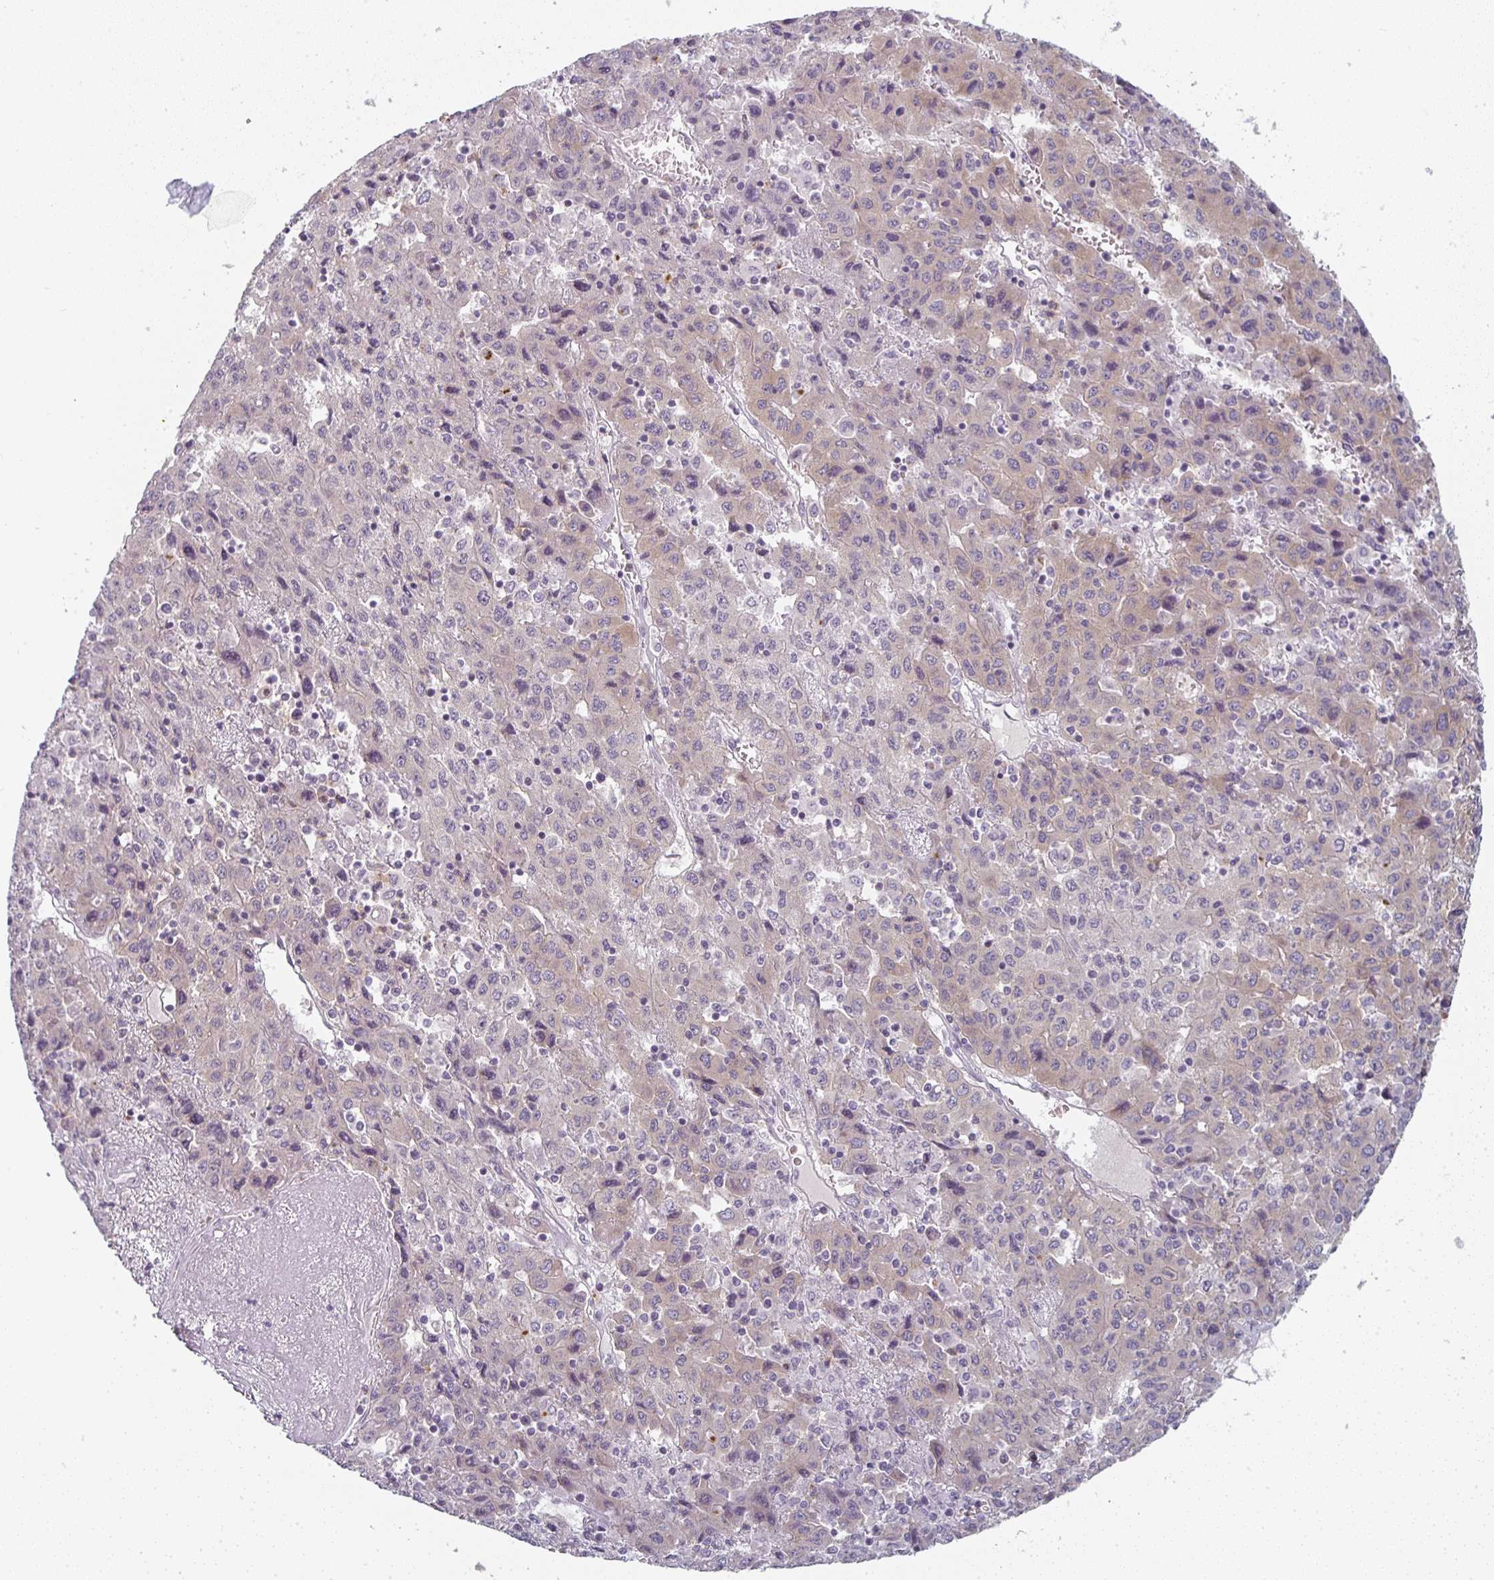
{"staining": {"intensity": "weak", "quantity": "<25%", "location": "cytoplasmic/membranous"}, "tissue": "liver cancer", "cell_type": "Tumor cells", "image_type": "cancer", "snomed": [{"axis": "morphology", "description": "Carcinoma, Hepatocellular, NOS"}, {"axis": "topography", "description": "Liver"}], "caption": "Tumor cells show no significant expression in liver cancer.", "gene": "CTHRC1", "patient": {"sex": "female", "age": 53}}